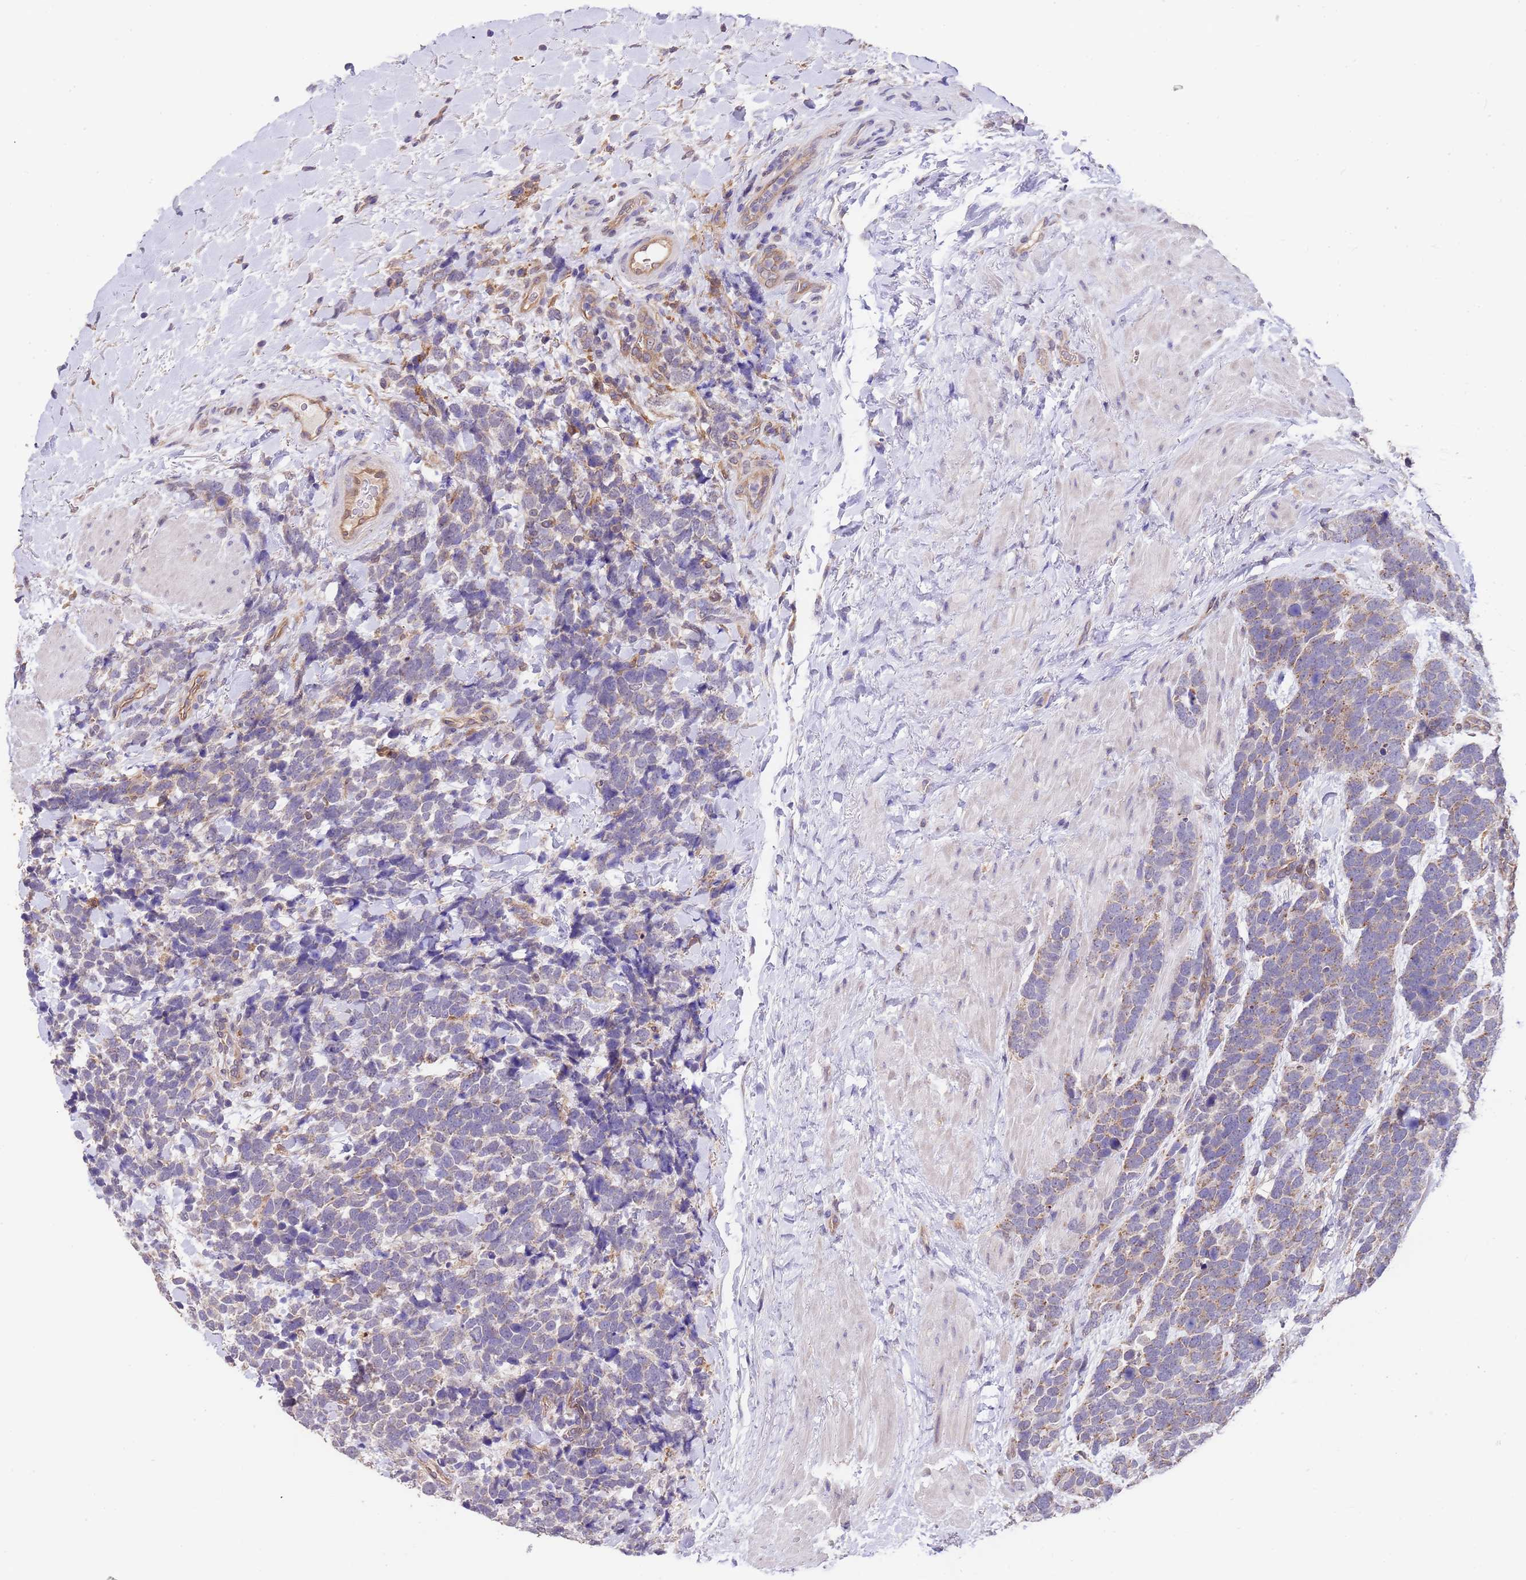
{"staining": {"intensity": "negative", "quantity": "none", "location": "none"}, "tissue": "urothelial cancer", "cell_type": "Tumor cells", "image_type": "cancer", "snomed": [{"axis": "morphology", "description": "Urothelial carcinoma, High grade"}, {"axis": "topography", "description": "Urinary bladder"}], "caption": "Immunohistochemical staining of human urothelial carcinoma (high-grade) exhibits no significant expression in tumor cells.", "gene": "NPHP1", "patient": {"sex": "female", "age": 82}}